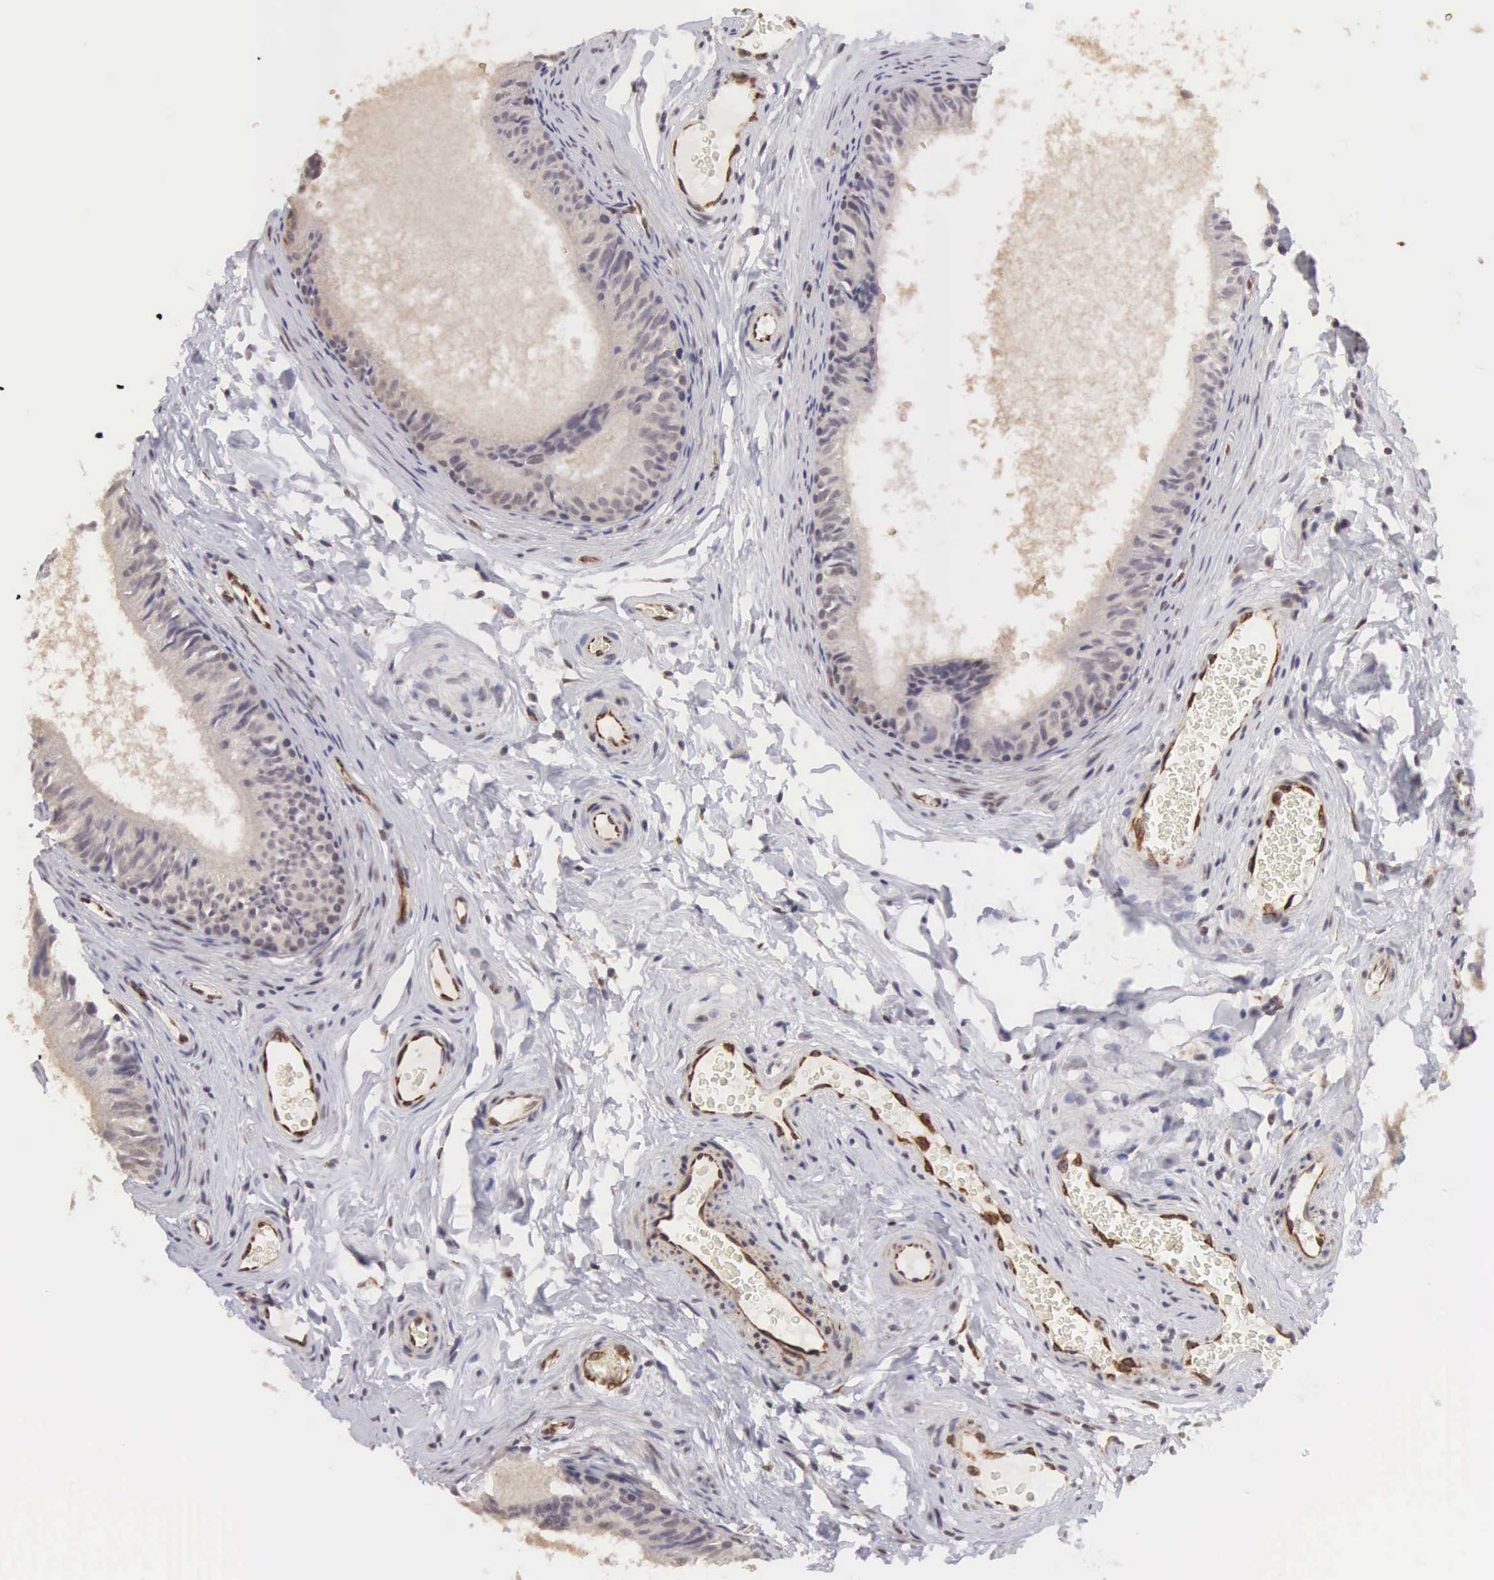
{"staining": {"intensity": "weak", "quantity": "25%-75%", "location": "cytoplasmic/membranous,nuclear"}, "tissue": "epididymis", "cell_type": "Glandular cells", "image_type": "normal", "snomed": [{"axis": "morphology", "description": "Normal tissue, NOS"}, {"axis": "topography", "description": "Epididymis"}], "caption": "Protein expression analysis of benign epididymis displays weak cytoplasmic/membranous,nuclear staining in about 25%-75% of glandular cells. The protein of interest is stained brown, and the nuclei are stained in blue (DAB IHC with brightfield microscopy, high magnification).", "gene": "MORC2", "patient": {"sex": "male", "age": 23}}